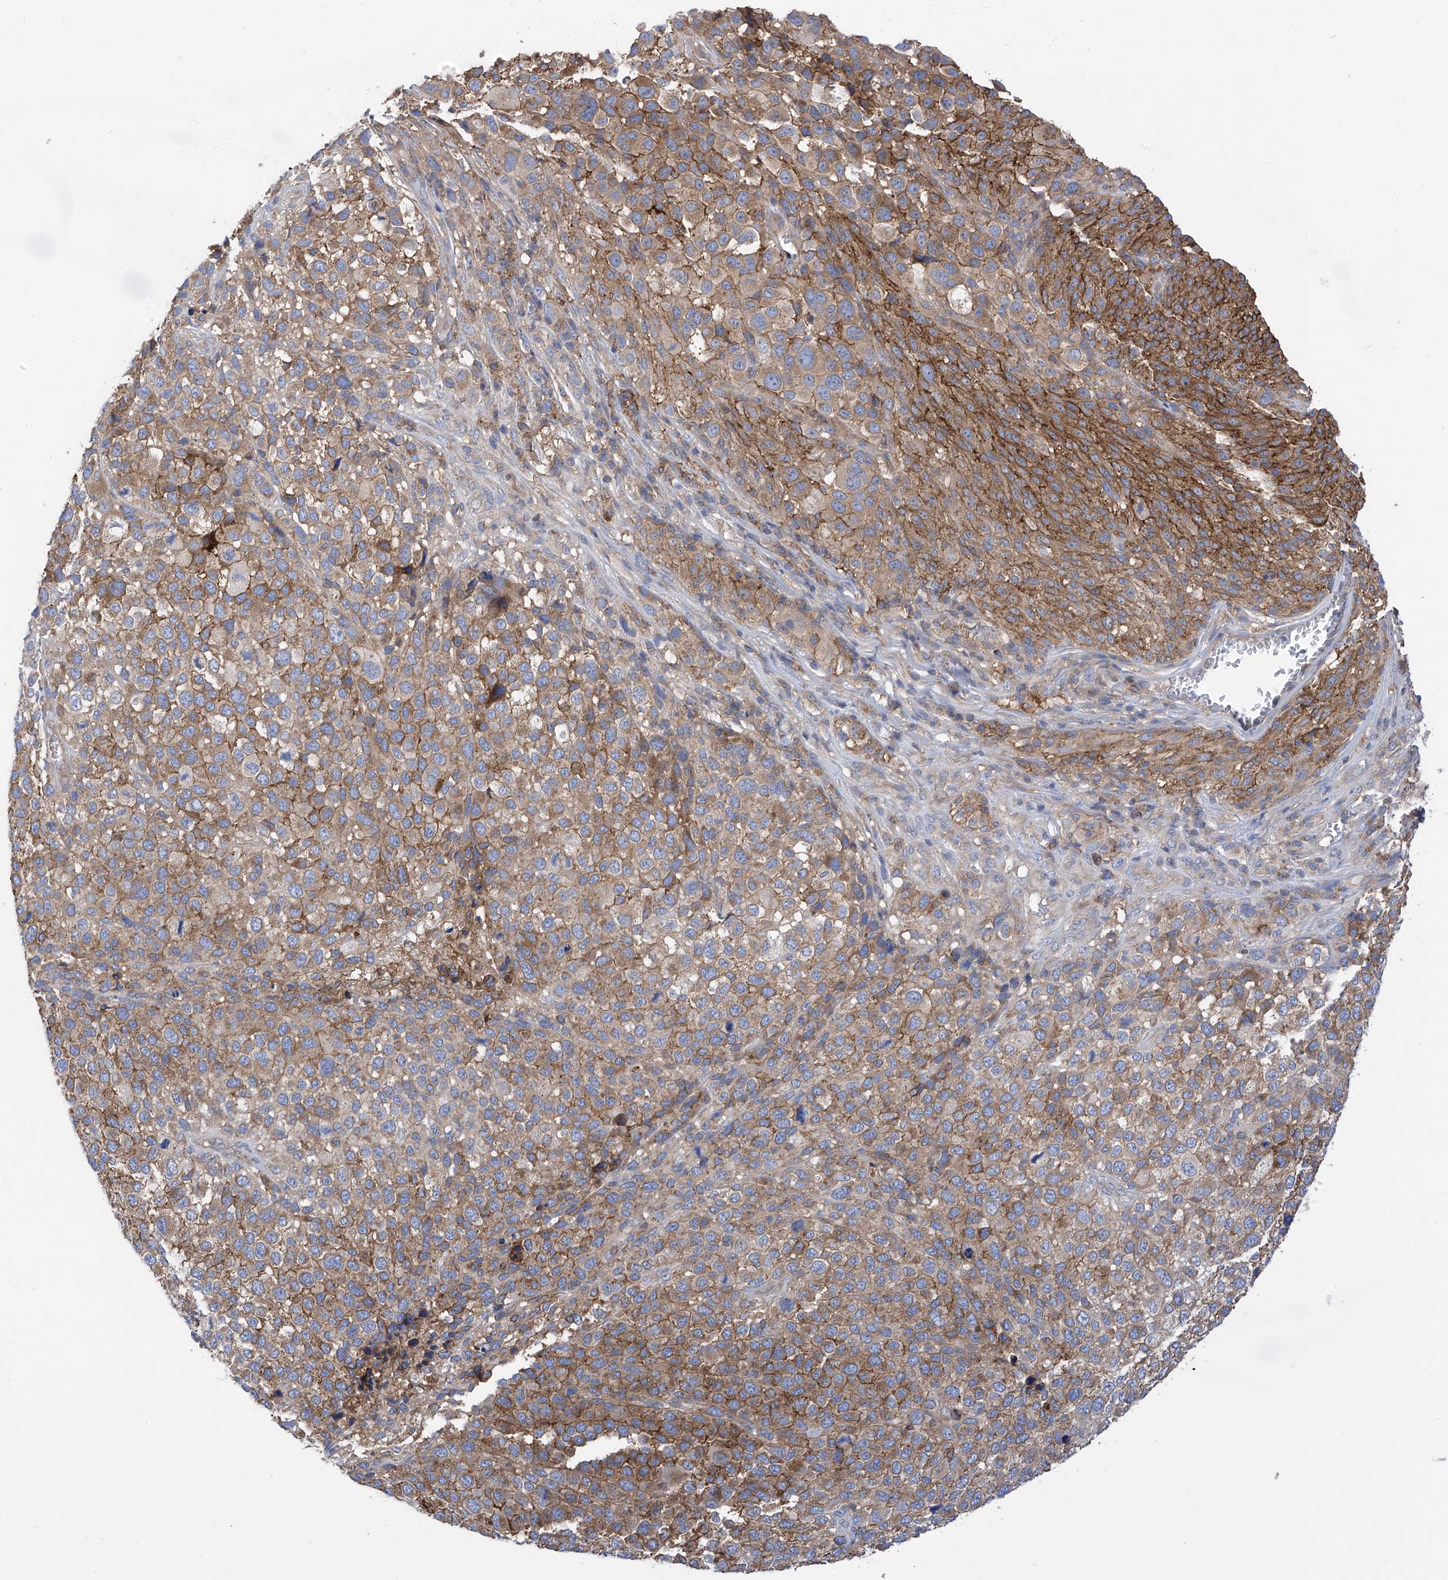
{"staining": {"intensity": "moderate", "quantity": ">75%", "location": "cytoplasmic/membranous"}, "tissue": "melanoma", "cell_type": "Tumor cells", "image_type": "cancer", "snomed": [{"axis": "morphology", "description": "Malignant melanoma, NOS"}, {"axis": "topography", "description": "Skin of trunk"}], "caption": "Protein positivity by immunohistochemistry exhibits moderate cytoplasmic/membranous staining in about >75% of tumor cells in melanoma.", "gene": "P2RX7", "patient": {"sex": "male", "age": 71}}